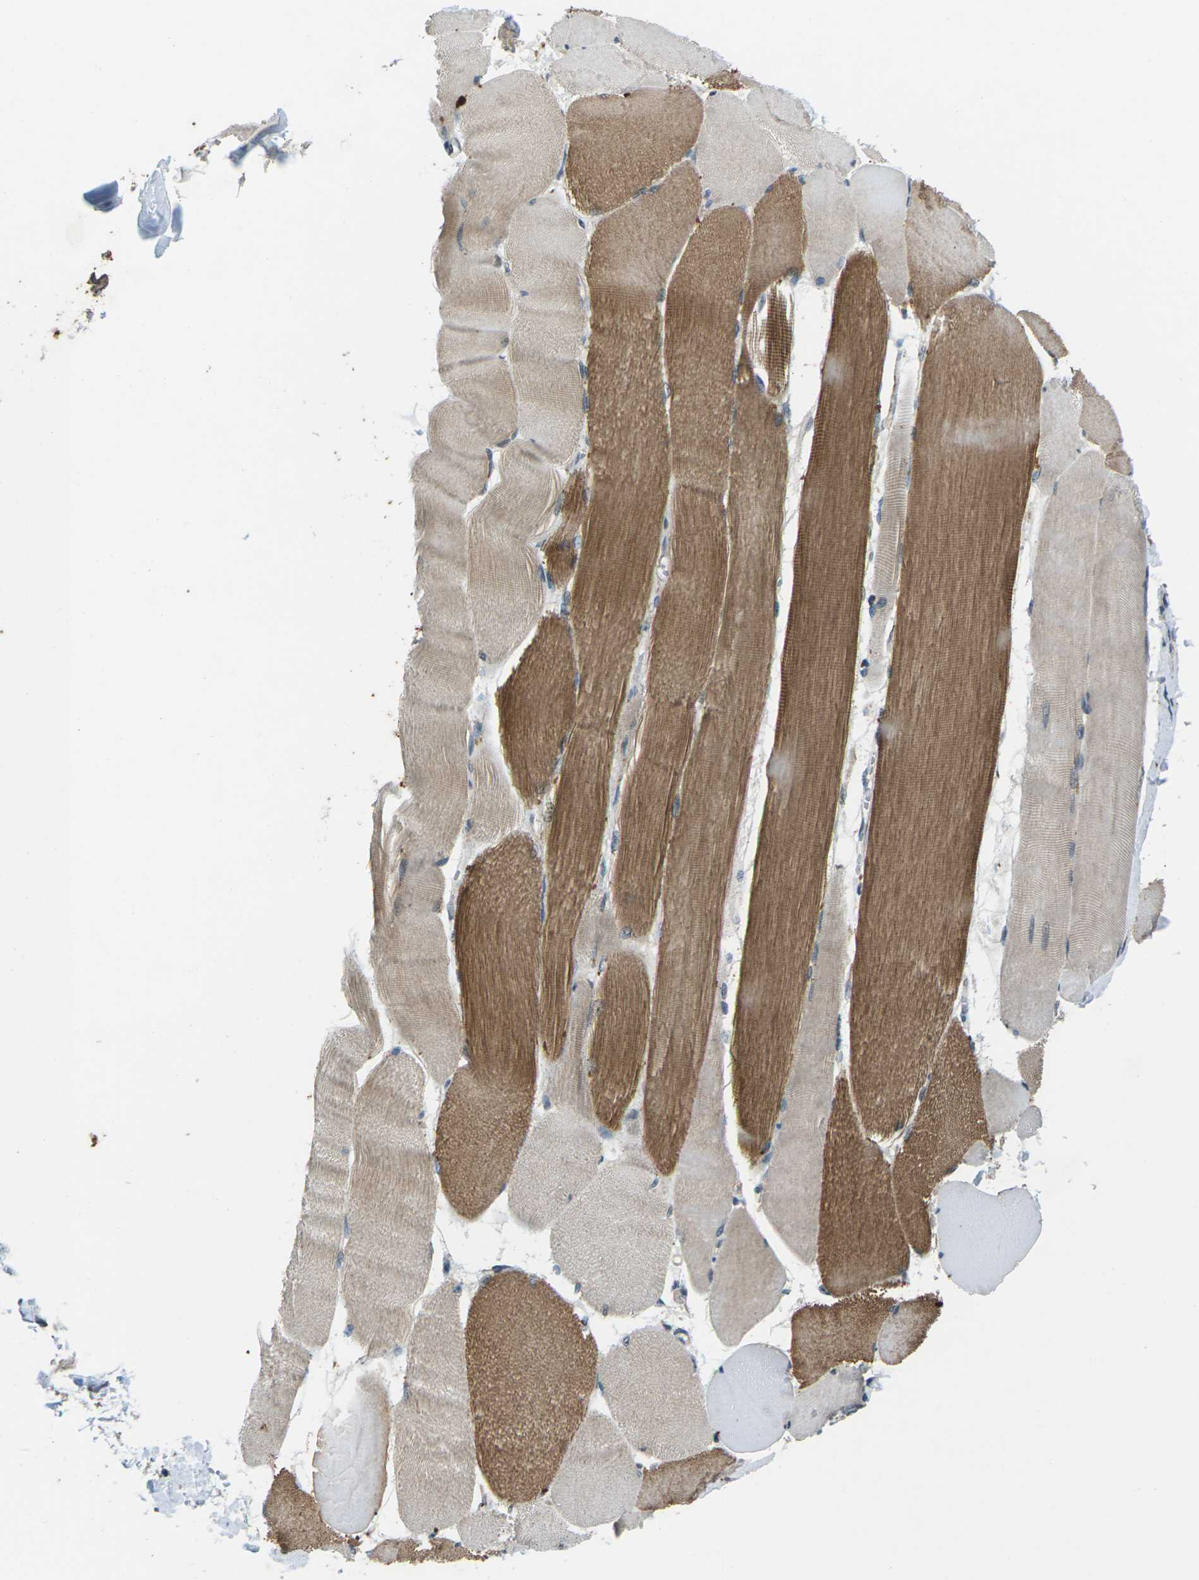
{"staining": {"intensity": "moderate", "quantity": "25%-75%", "location": "cytoplasmic/membranous"}, "tissue": "skeletal muscle", "cell_type": "Myocytes", "image_type": "normal", "snomed": [{"axis": "morphology", "description": "Normal tissue, NOS"}, {"axis": "morphology", "description": "Squamous cell carcinoma, NOS"}, {"axis": "topography", "description": "Skeletal muscle"}], "caption": "Protein analysis of normal skeletal muscle shows moderate cytoplasmic/membranous positivity in about 25%-75% of myocytes. (DAB (3,3'-diaminobenzidine) IHC, brown staining for protein, blue staining for nuclei).", "gene": "SLC31A2", "patient": {"sex": "male", "age": 51}}